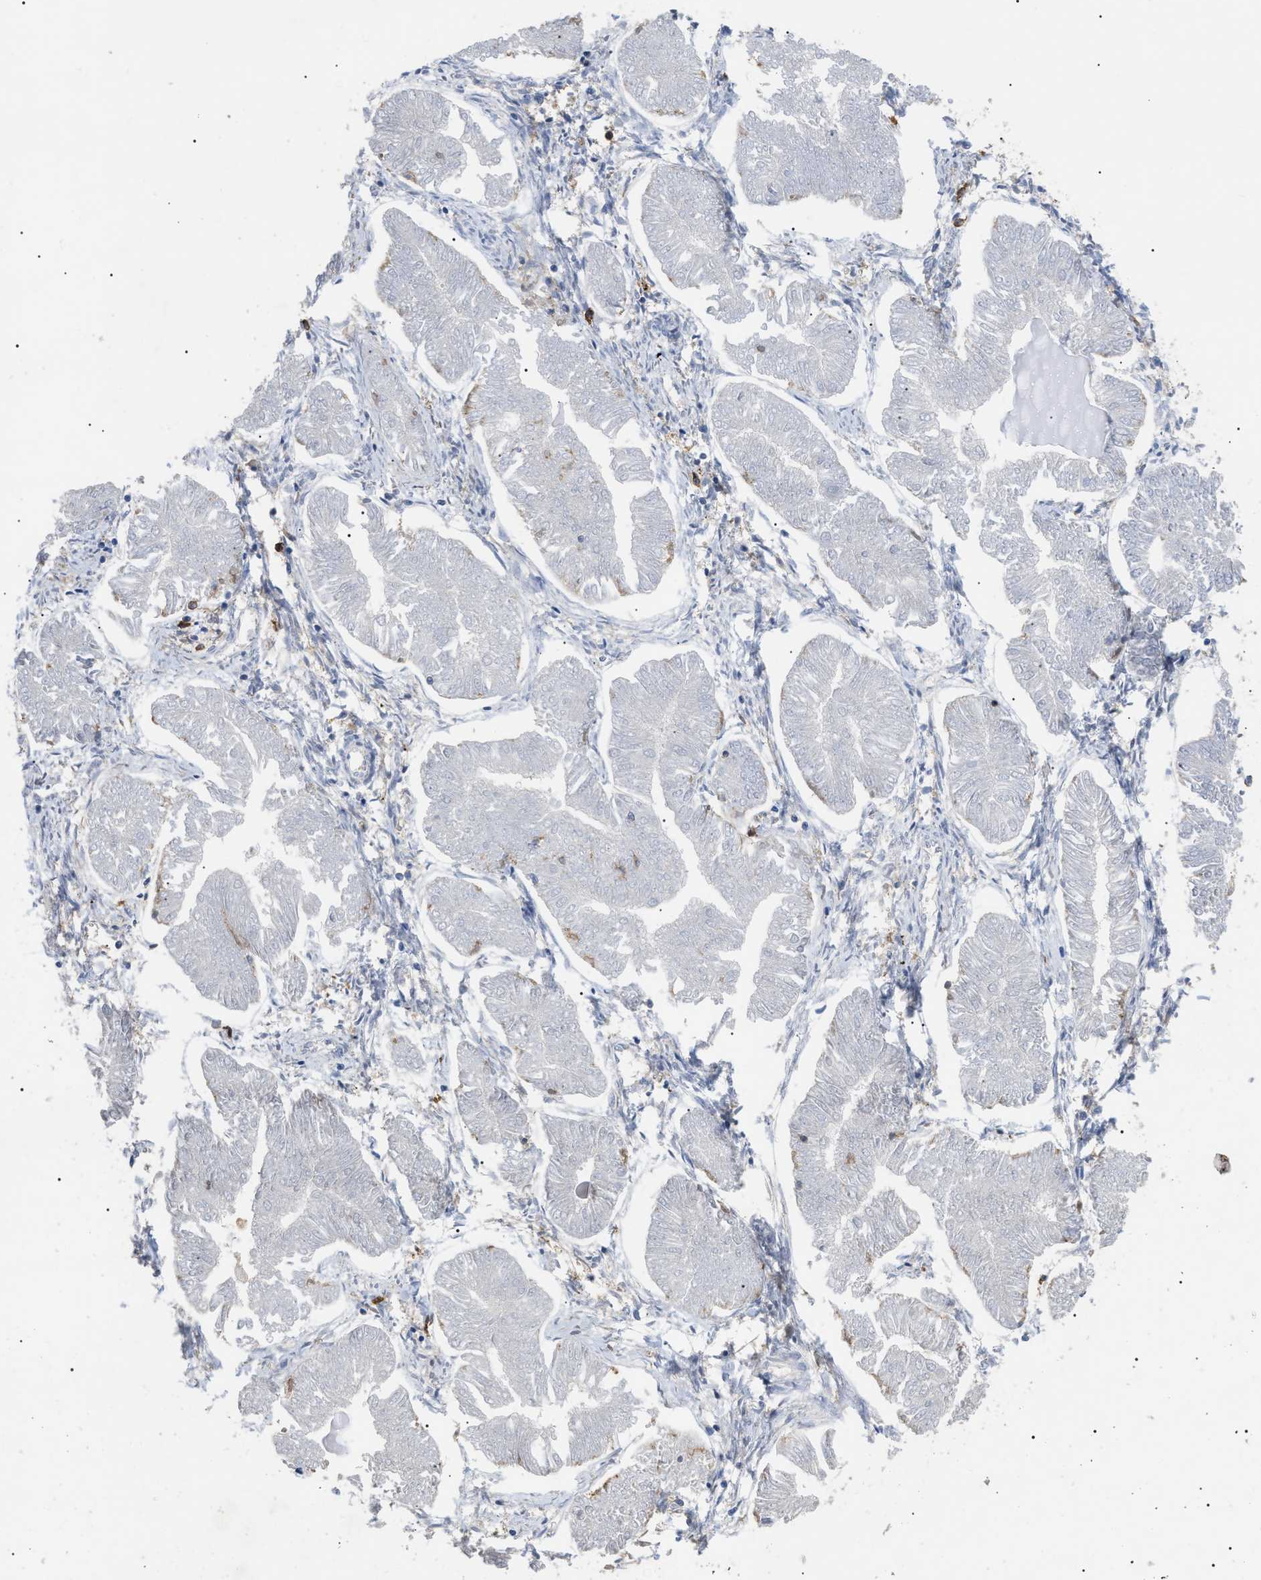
{"staining": {"intensity": "negative", "quantity": "none", "location": "none"}, "tissue": "endometrial cancer", "cell_type": "Tumor cells", "image_type": "cancer", "snomed": [{"axis": "morphology", "description": "Adenocarcinoma, NOS"}, {"axis": "topography", "description": "Endometrium"}], "caption": "There is no significant staining in tumor cells of endometrial cancer.", "gene": "CD300A", "patient": {"sex": "female", "age": 53}}